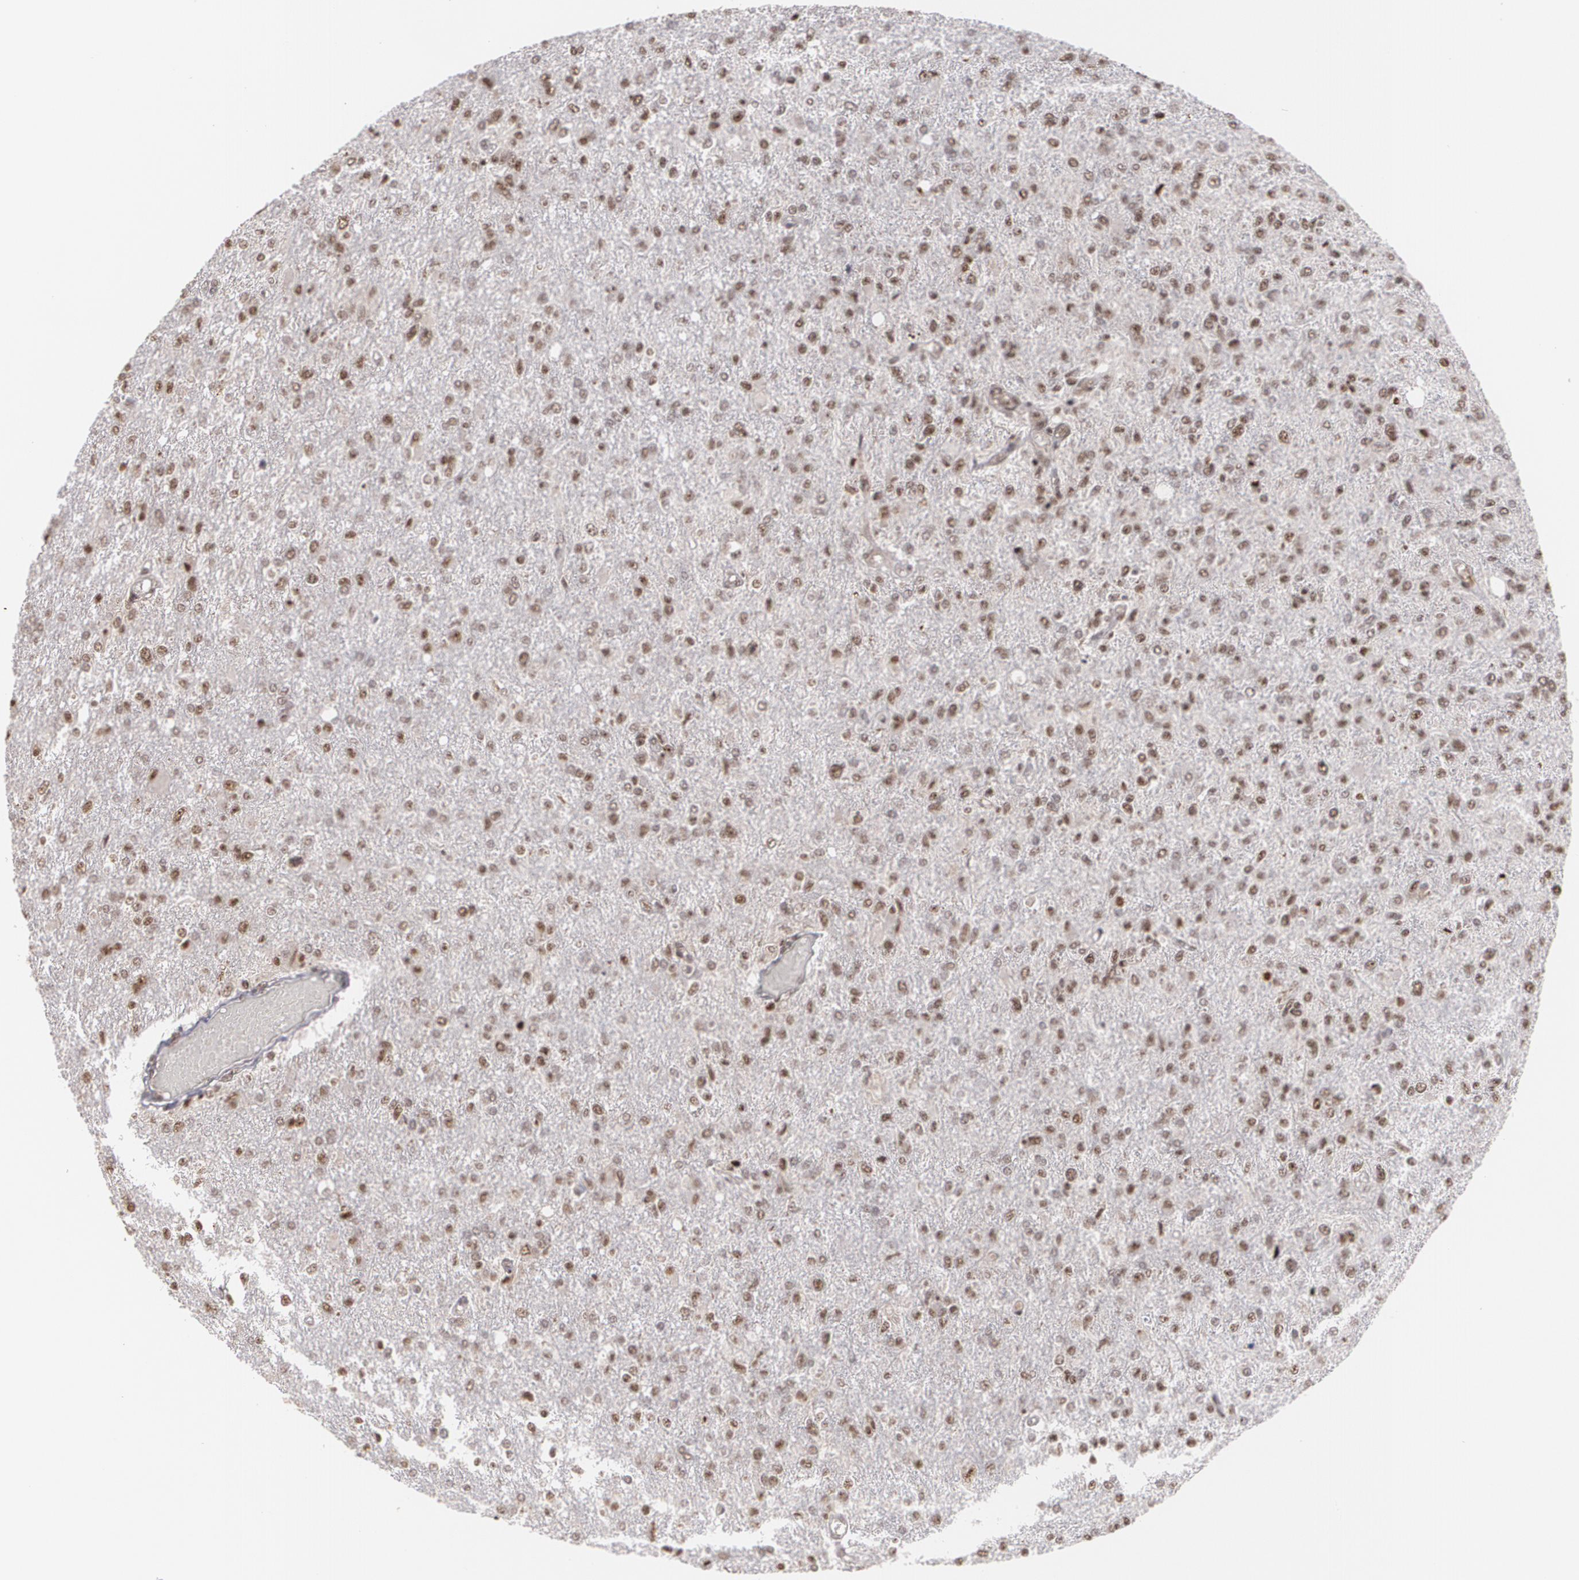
{"staining": {"intensity": "weak", "quantity": "25%-75%", "location": "nuclear"}, "tissue": "glioma", "cell_type": "Tumor cells", "image_type": "cancer", "snomed": [{"axis": "morphology", "description": "Glioma, malignant, High grade"}, {"axis": "topography", "description": "Cerebral cortex"}], "caption": "A low amount of weak nuclear positivity is seen in about 25%-75% of tumor cells in glioma tissue.", "gene": "ZNF234", "patient": {"sex": "male", "age": 76}}